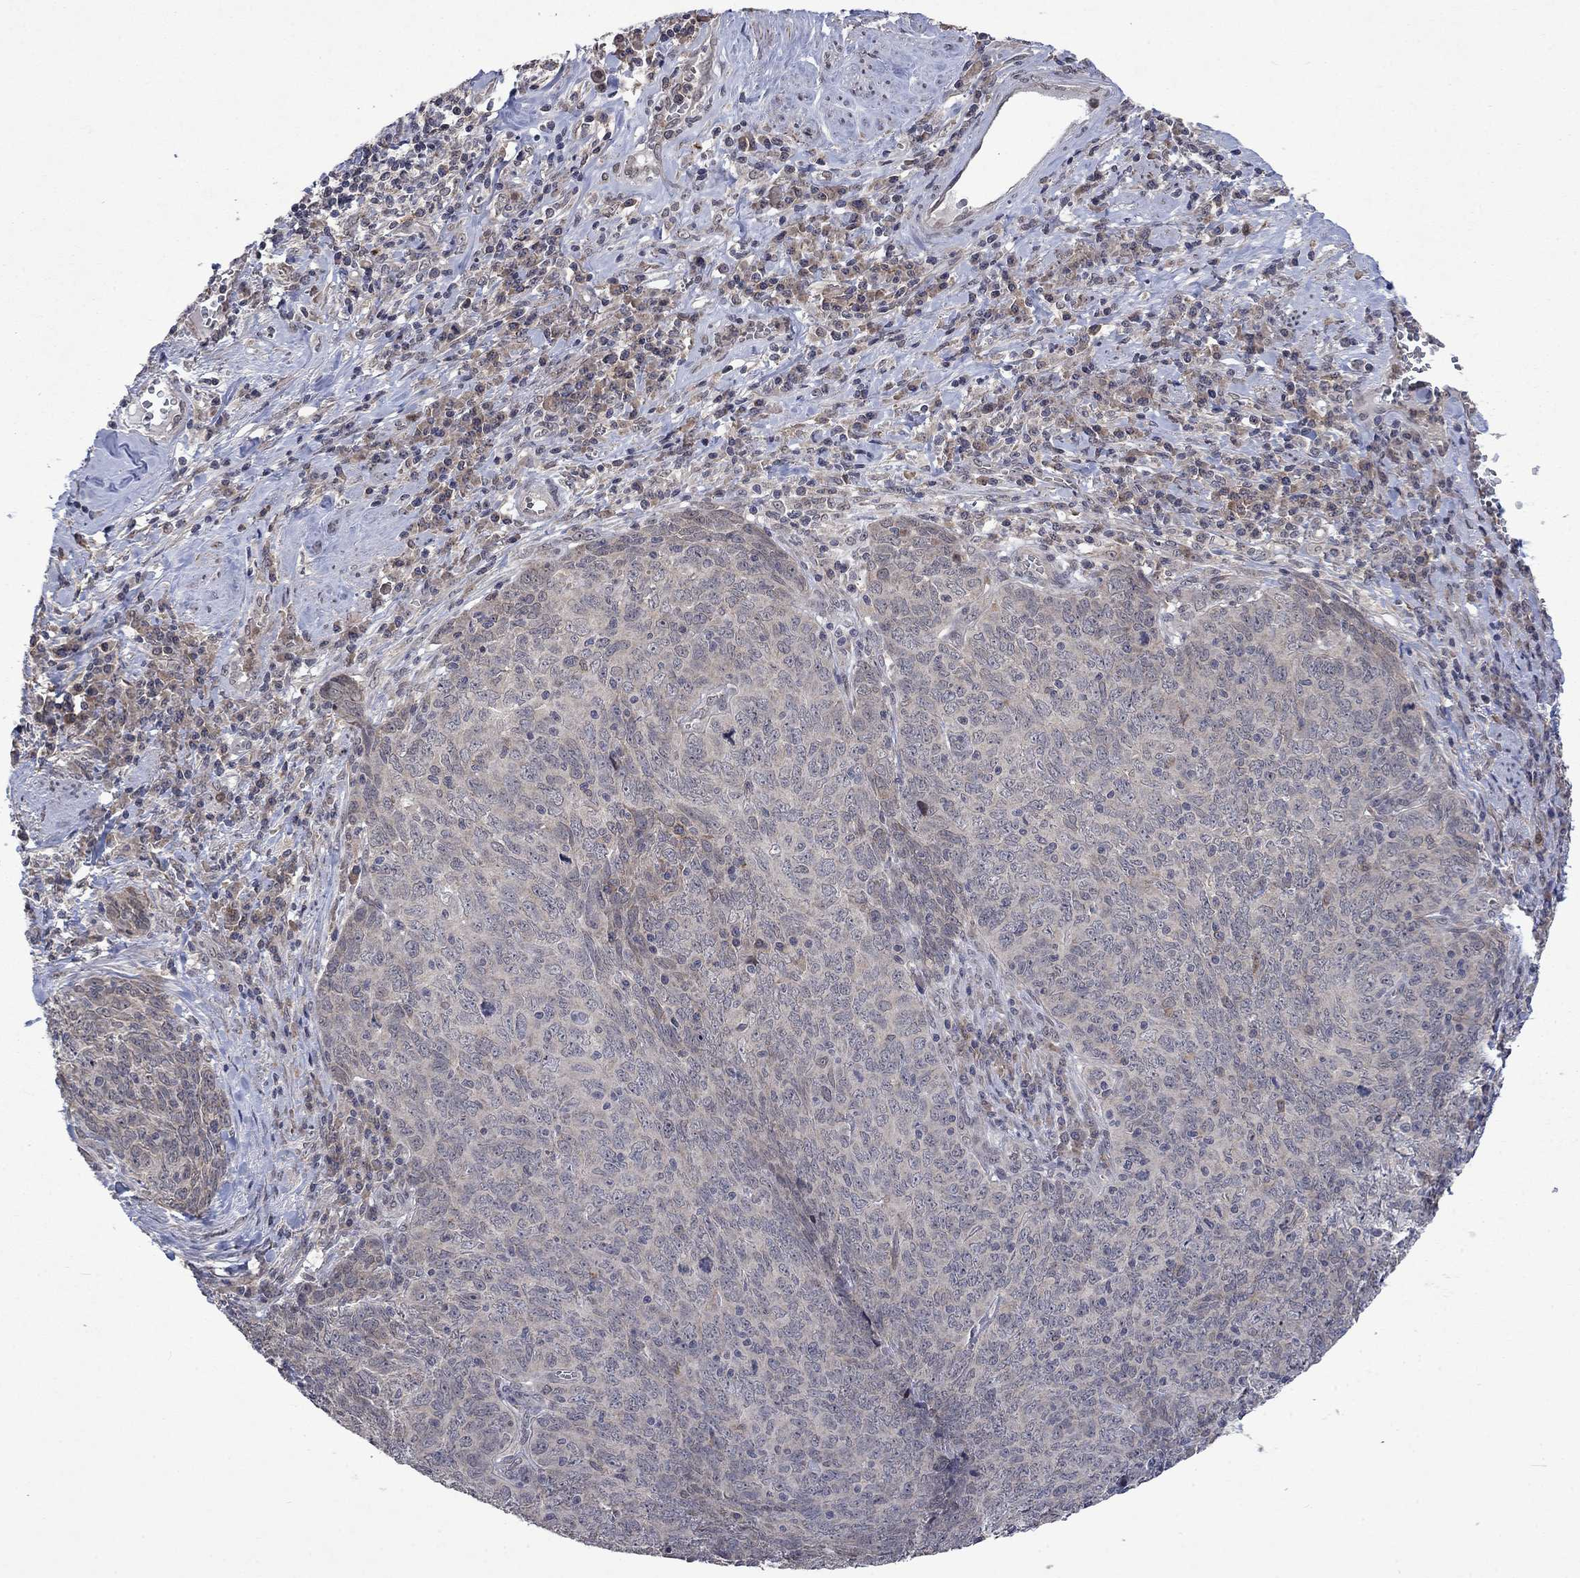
{"staining": {"intensity": "negative", "quantity": "none", "location": "none"}, "tissue": "skin cancer", "cell_type": "Tumor cells", "image_type": "cancer", "snomed": [{"axis": "morphology", "description": "Squamous cell carcinoma, NOS"}, {"axis": "topography", "description": "Skin"}, {"axis": "topography", "description": "Anal"}], "caption": "Skin cancer was stained to show a protein in brown. There is no significant staining in tumor cells.", "gene": "PPP1R9A", "patient": {"sex": "female", "age": 51}}